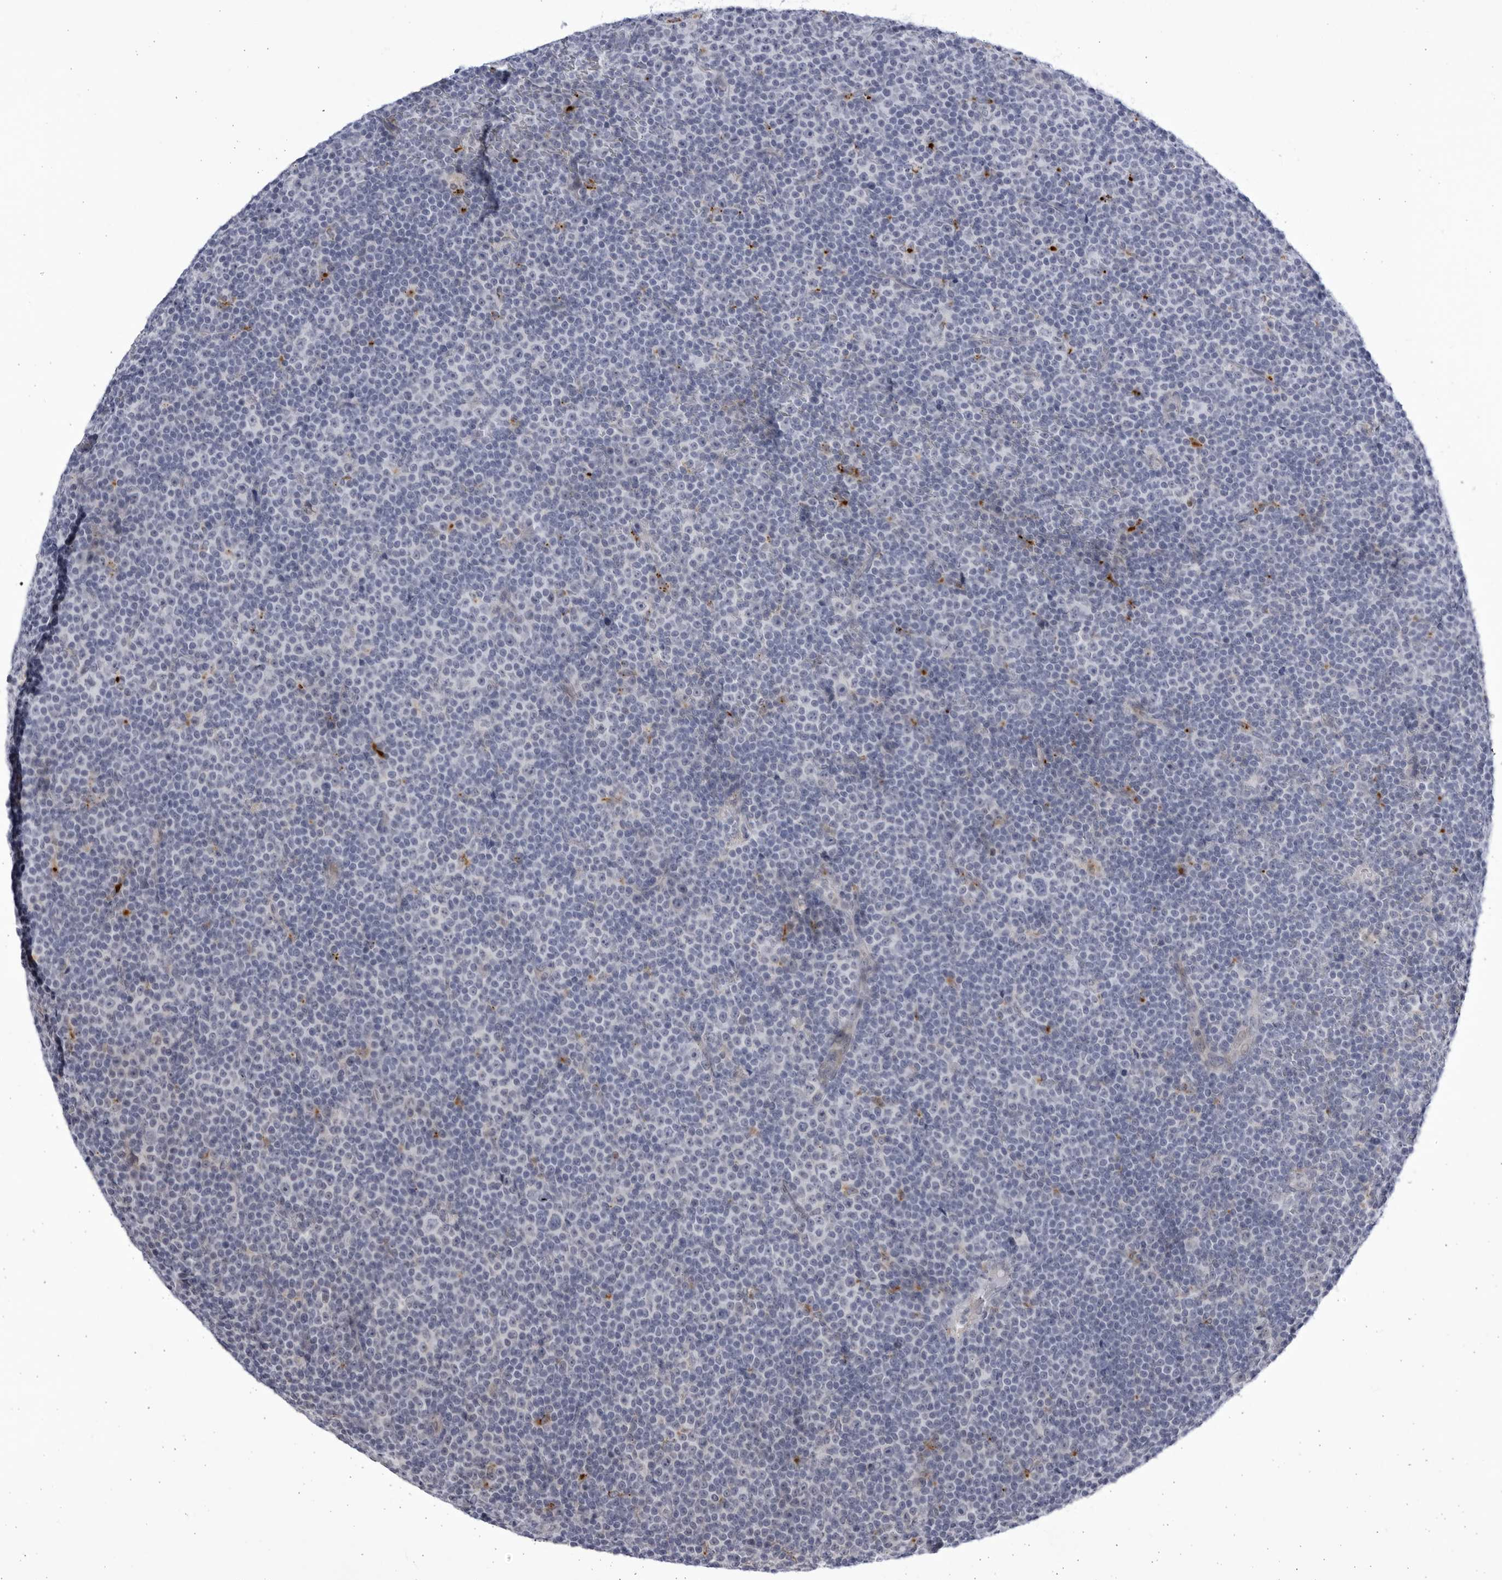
{"staining": {"intensity": "negative", "quantity": "none", "location": "none"}, "tissue": "lymphoma", "cell_type": "Tumor cells", "image_type": "cancer", "snomed": [{"axis": "morphology", "description": "Malignant lymphoma, non-Hodgkin's type, Low grade"}, {"axis": "topography", "description": "Lymph node"}], "caption": "Immunohistochemical staining of human lymphoma exhibits no significant staining in tumor cells.", "gene": "CCDC181", "patient": {"sex": "female", "age": 67}}